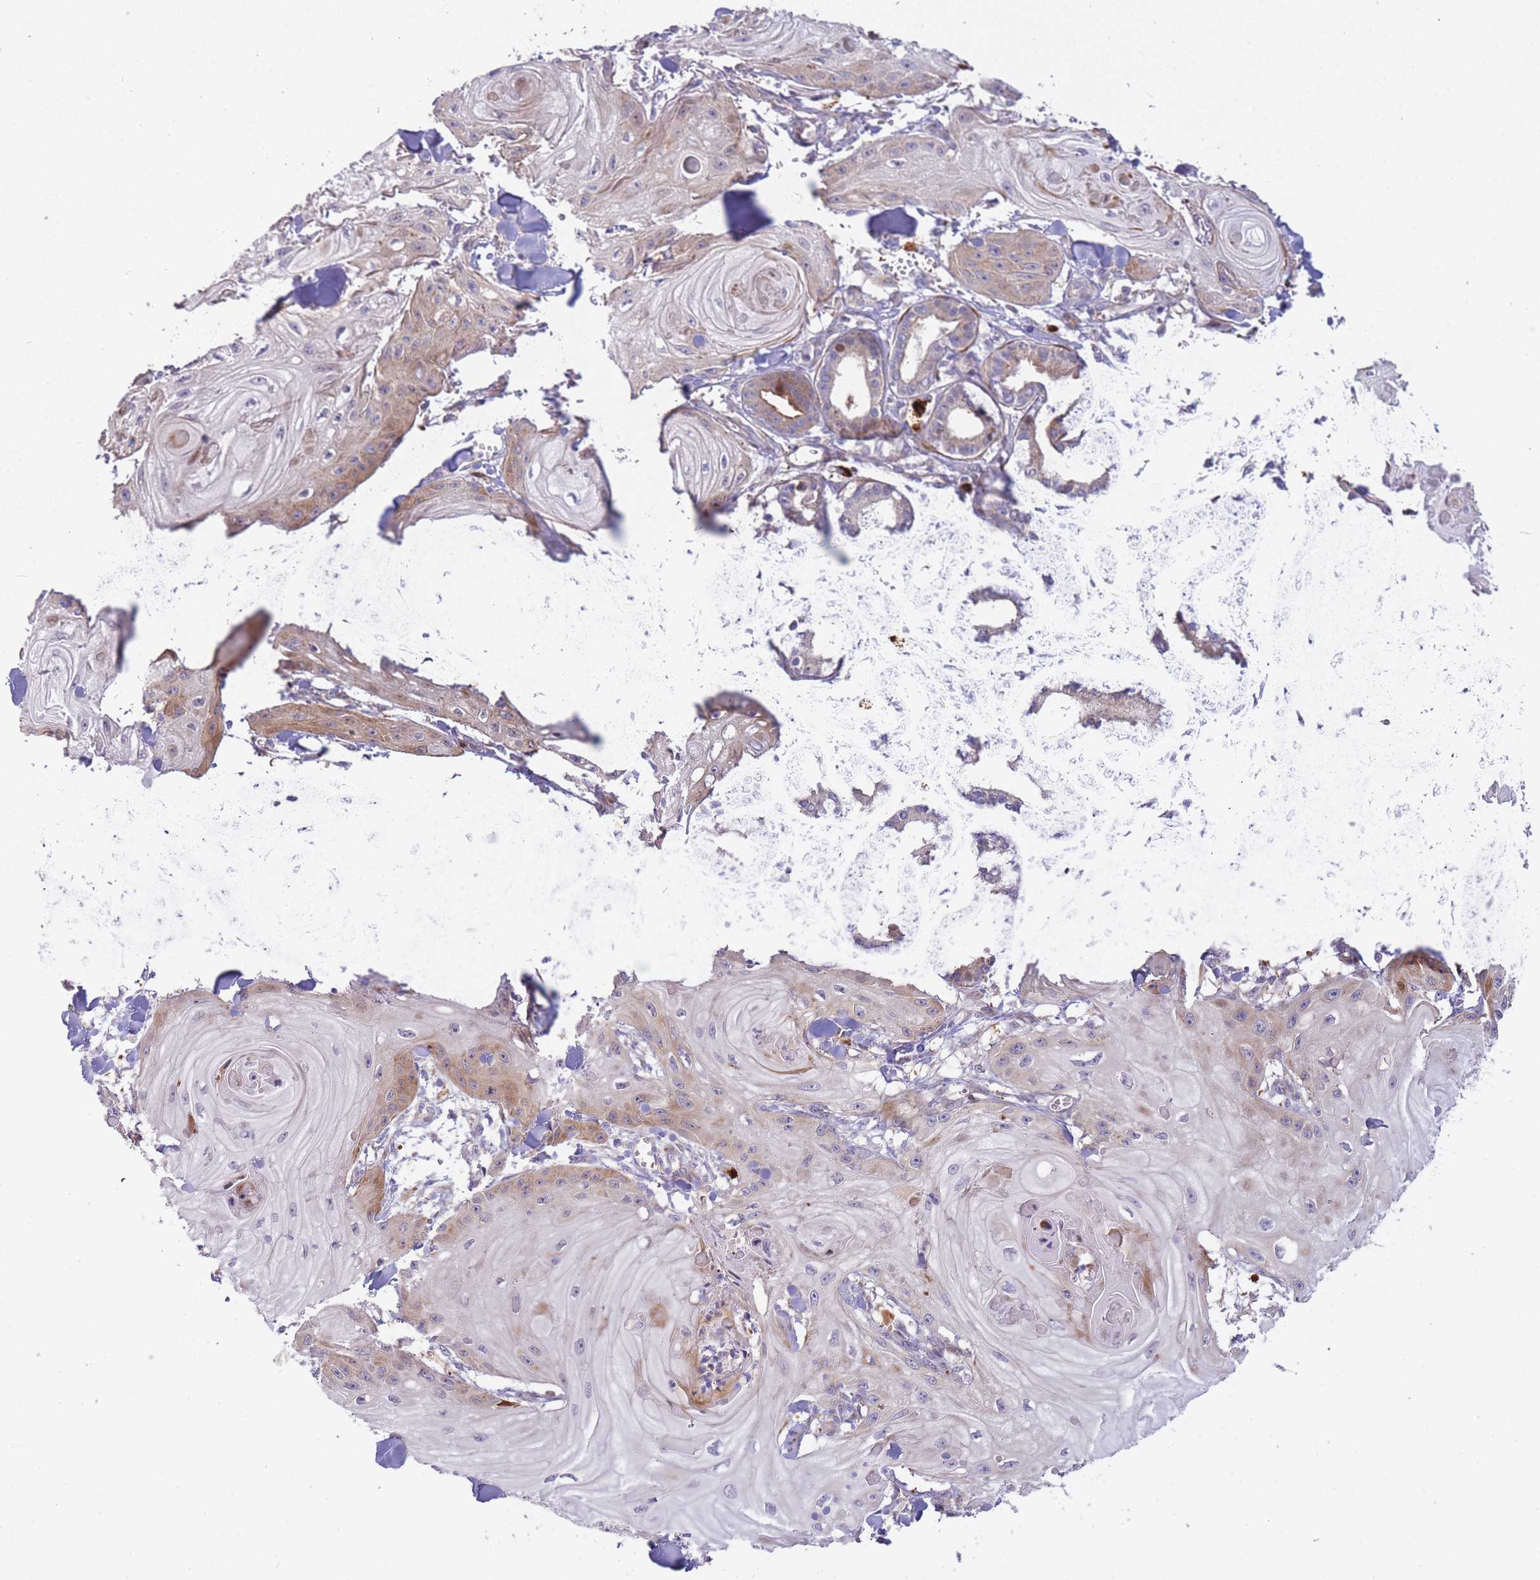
{"staining": {"intensity": "weak", "quantity": "<25%", "location": "cytoplasmic/membranous"}, "tissue": "skin cancer", "cell_type": "Tumor cells", "image_type": "cancer", "snomed": [{"axis": "morphology", "description": "Squamous cell carcinoma, NOS"}, {"axis": "topography", "description": "Skin"}], "caption": "IHC image of neoplastic tissue: human skin cancer stained with DAB (3,3'-diaminobenzidine) exhibits no significant protein expression in tumor cells.", "gene": "ATP5MC2", "patient": {"sex": "male", "age": 74}}